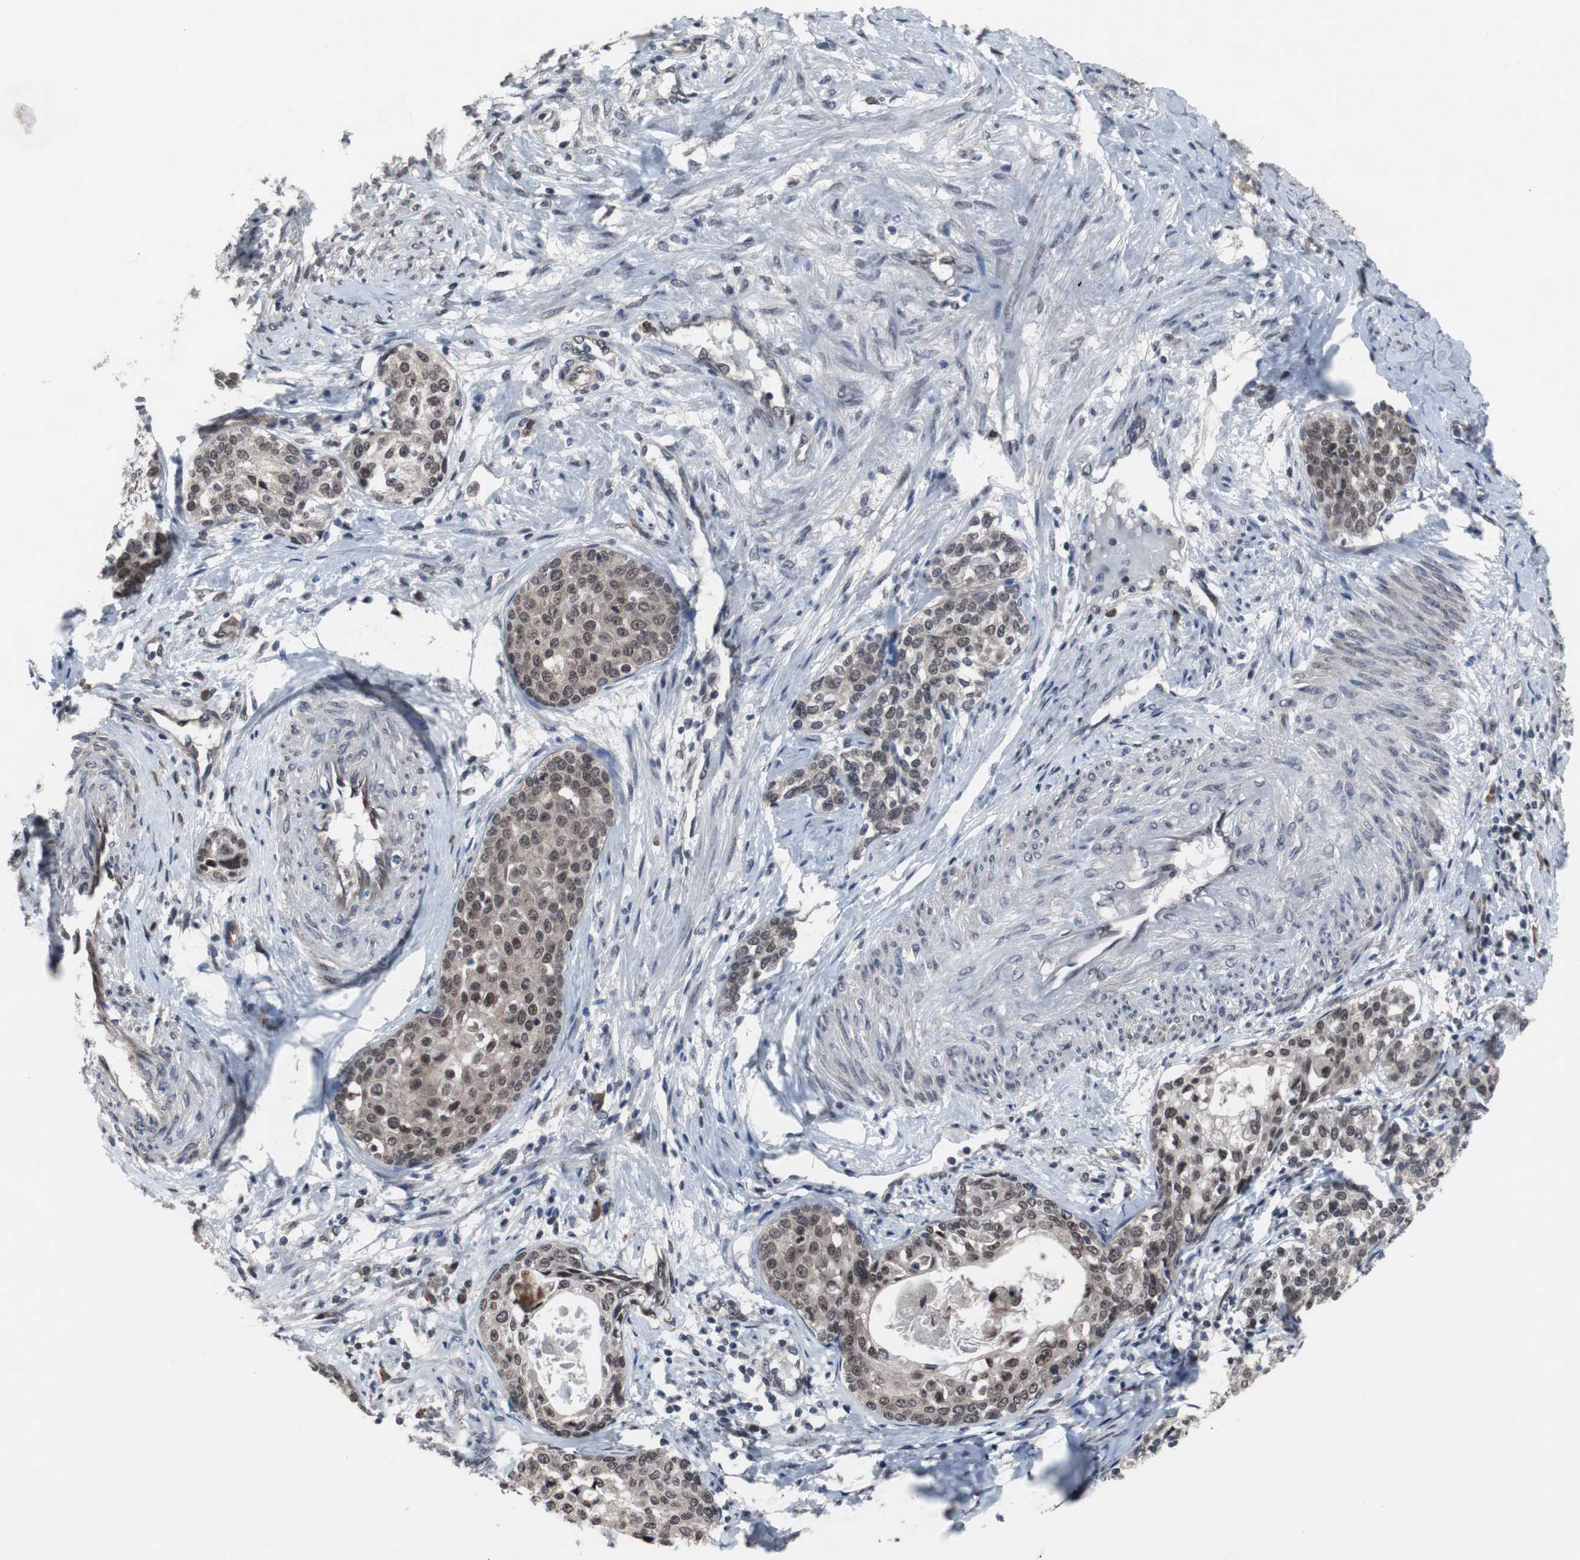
{"staining": {"intensity": "weak", "quantity": ">75%", "location": "cytoplasmic/membranous,nuclear"}, "tissue": "cervical cancer", "cell_type": "Tumor cells", "image_type": "cancer", "snomed": [{"axis": "morphology", "description": "Squamous cell carcinoma, NOS"}, {"axis": "morphology", "description": "Adenocarcinoma, NOS"}, {"axis": "topography", "description": "Cervix"}], "caption": "A micrograph of adenocarcinoma (cervical) stained for a protein exhibits weak cytoplasmic/membranous and nuclear brown staining in tumor cells.", "gene": "GTF2F2", "patient": {"sex": "female", "age": 52}}